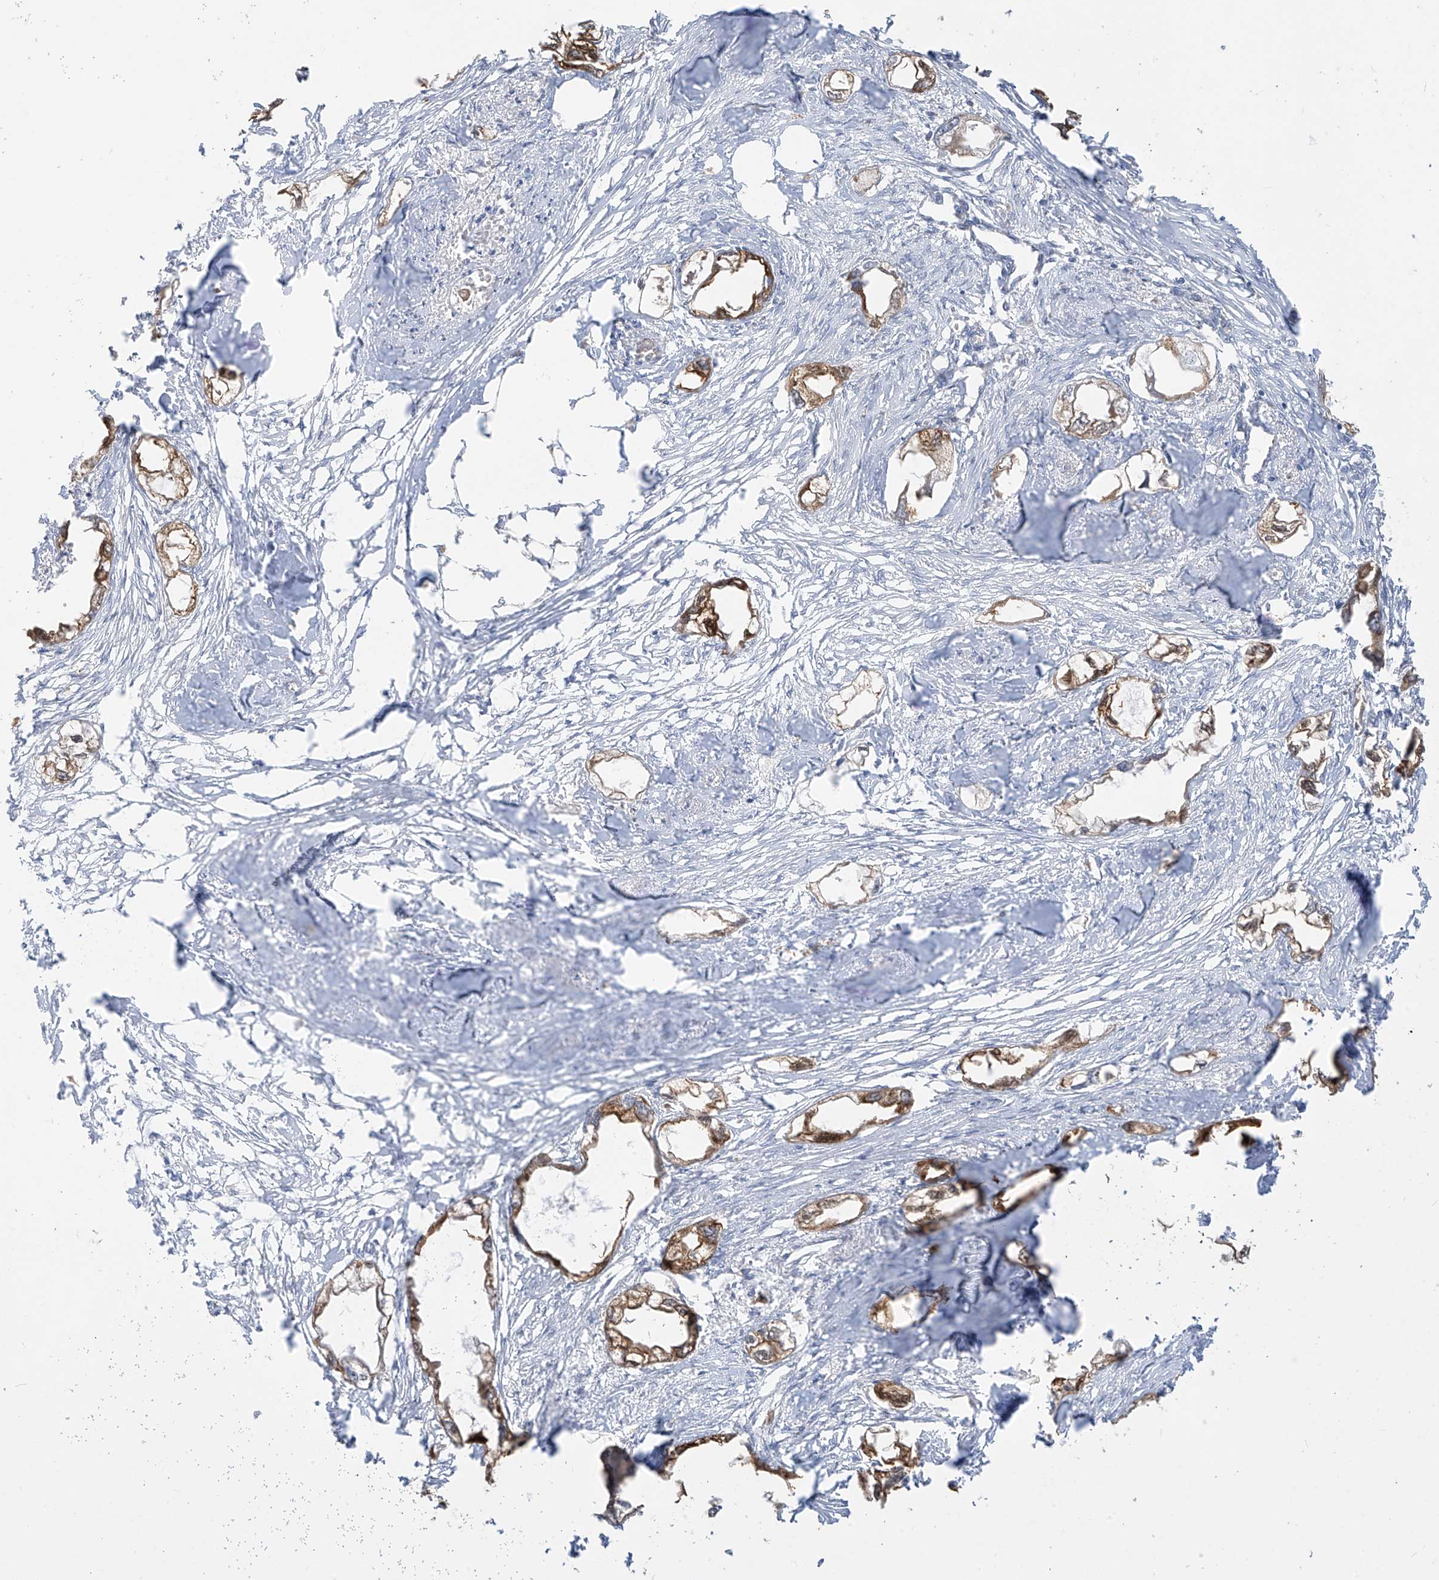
{"staining": {"intensity": "moderate", "quantity": ">75%", "location": "cytoplasmic/membranous"}, "tissue": "endometrial cancer", "cell_type": "Tumor cells", "image_type": "cancer", "snomed": [{"axis": "morphology", "description": "Adenocarcinoma, NOS"}, {"axis": "morphology", "description": "Adenocarcinoma, metastatic, NOS"}, {"axis": "topography", "description": "Adipose tissue"}, {"axis": "topography", "description": "Endometrium"}], "caption": "Immunohistochemistry (IHC) micrograph of endometrial adenocarcinoma stained for a protein (brown), which shows medium levels of moderate cytoplasmic/membranous staining in about >75% of tumor cells.", "gene": "DCDC2", "patient": {"sex": "female", "age": 67}}